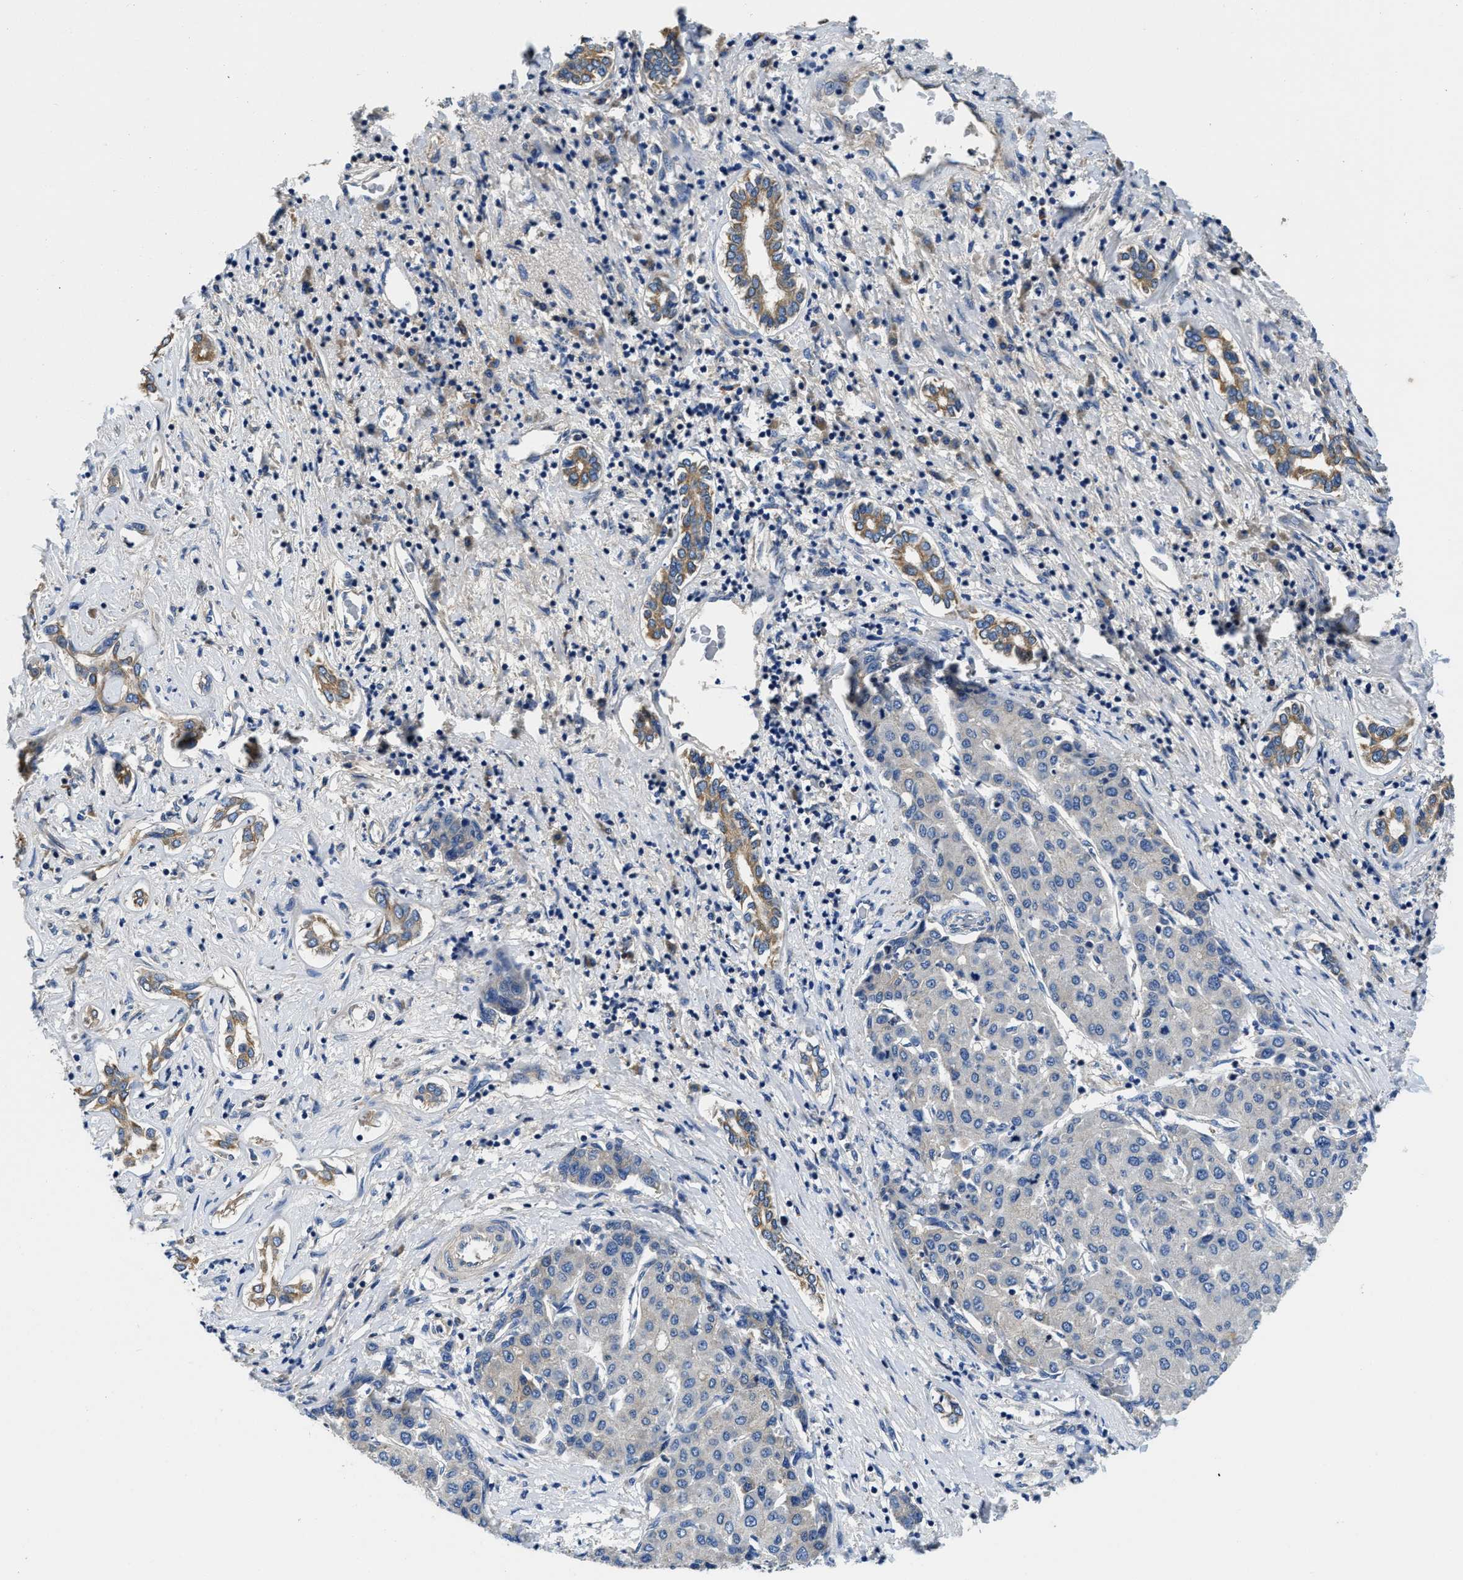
{"staining": {"intensity": "negative", "quantity": "none", "location": "none"}, "tissue": "liver cancer", "cell_type": "Tumor cells", "image_type": "cancer", "snomed": [{"axis": "morphology", "description": "Carcinoma, Hepatocellular, NOS"}, {"axis": "topography", "description": "Liver"}], "caption": "The immunohistochemistry histopathology image has no significant positivity in tumor cells of liver hepatocellular carcinoma tissue. Brightfield microscopy of immunohistochemistry (IHC) stained with DAB (3,3'-diaminobenzidine) (brown) and hematoxylin (blue), captured at high magnification.", "gene": "STAT2", "patient": {"sex": "male", "age": 65}}